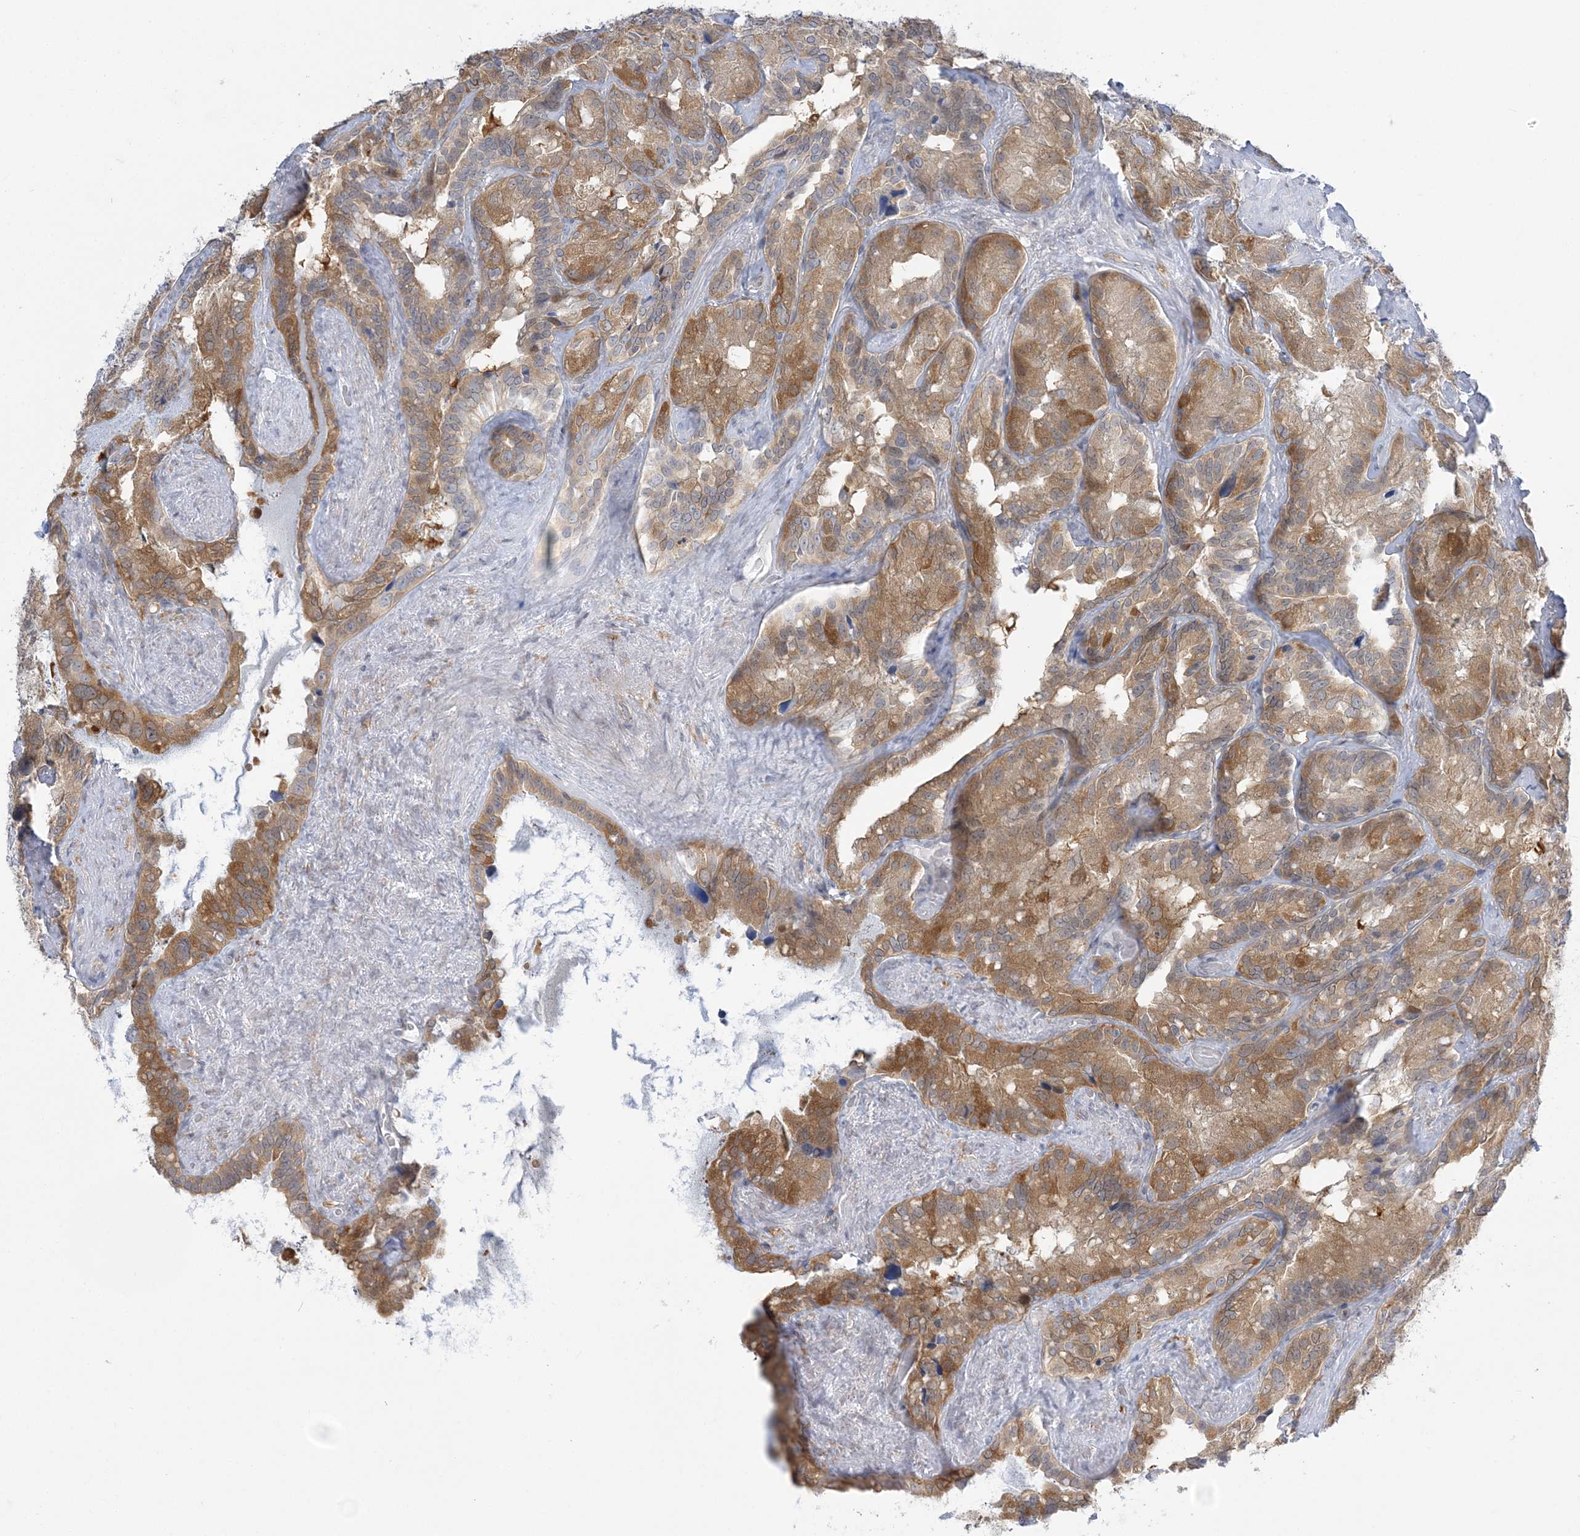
{"staining": {"intensity": "moderate", "quantity": ">75%", "location": "cytoplasmic/membranous"}, "tissue": "seminal vesicle", "cell_type": "Glandular cells", "image_type": "normal", "snomed": [{"axis": "morphology", "description": "Normal tissue, NOS"}, {"axis": "topography", "description": "Prostate"}, {"axis": "topography", "description": "Seminal veicle"}], "caption": "A medium amount of moderate cytoplasmic/membranous expression is present in about >75% of glandular cells in normal seminal vesicle.", "gene": "THADA", "patient": {"sex": "male", "age": 68}}